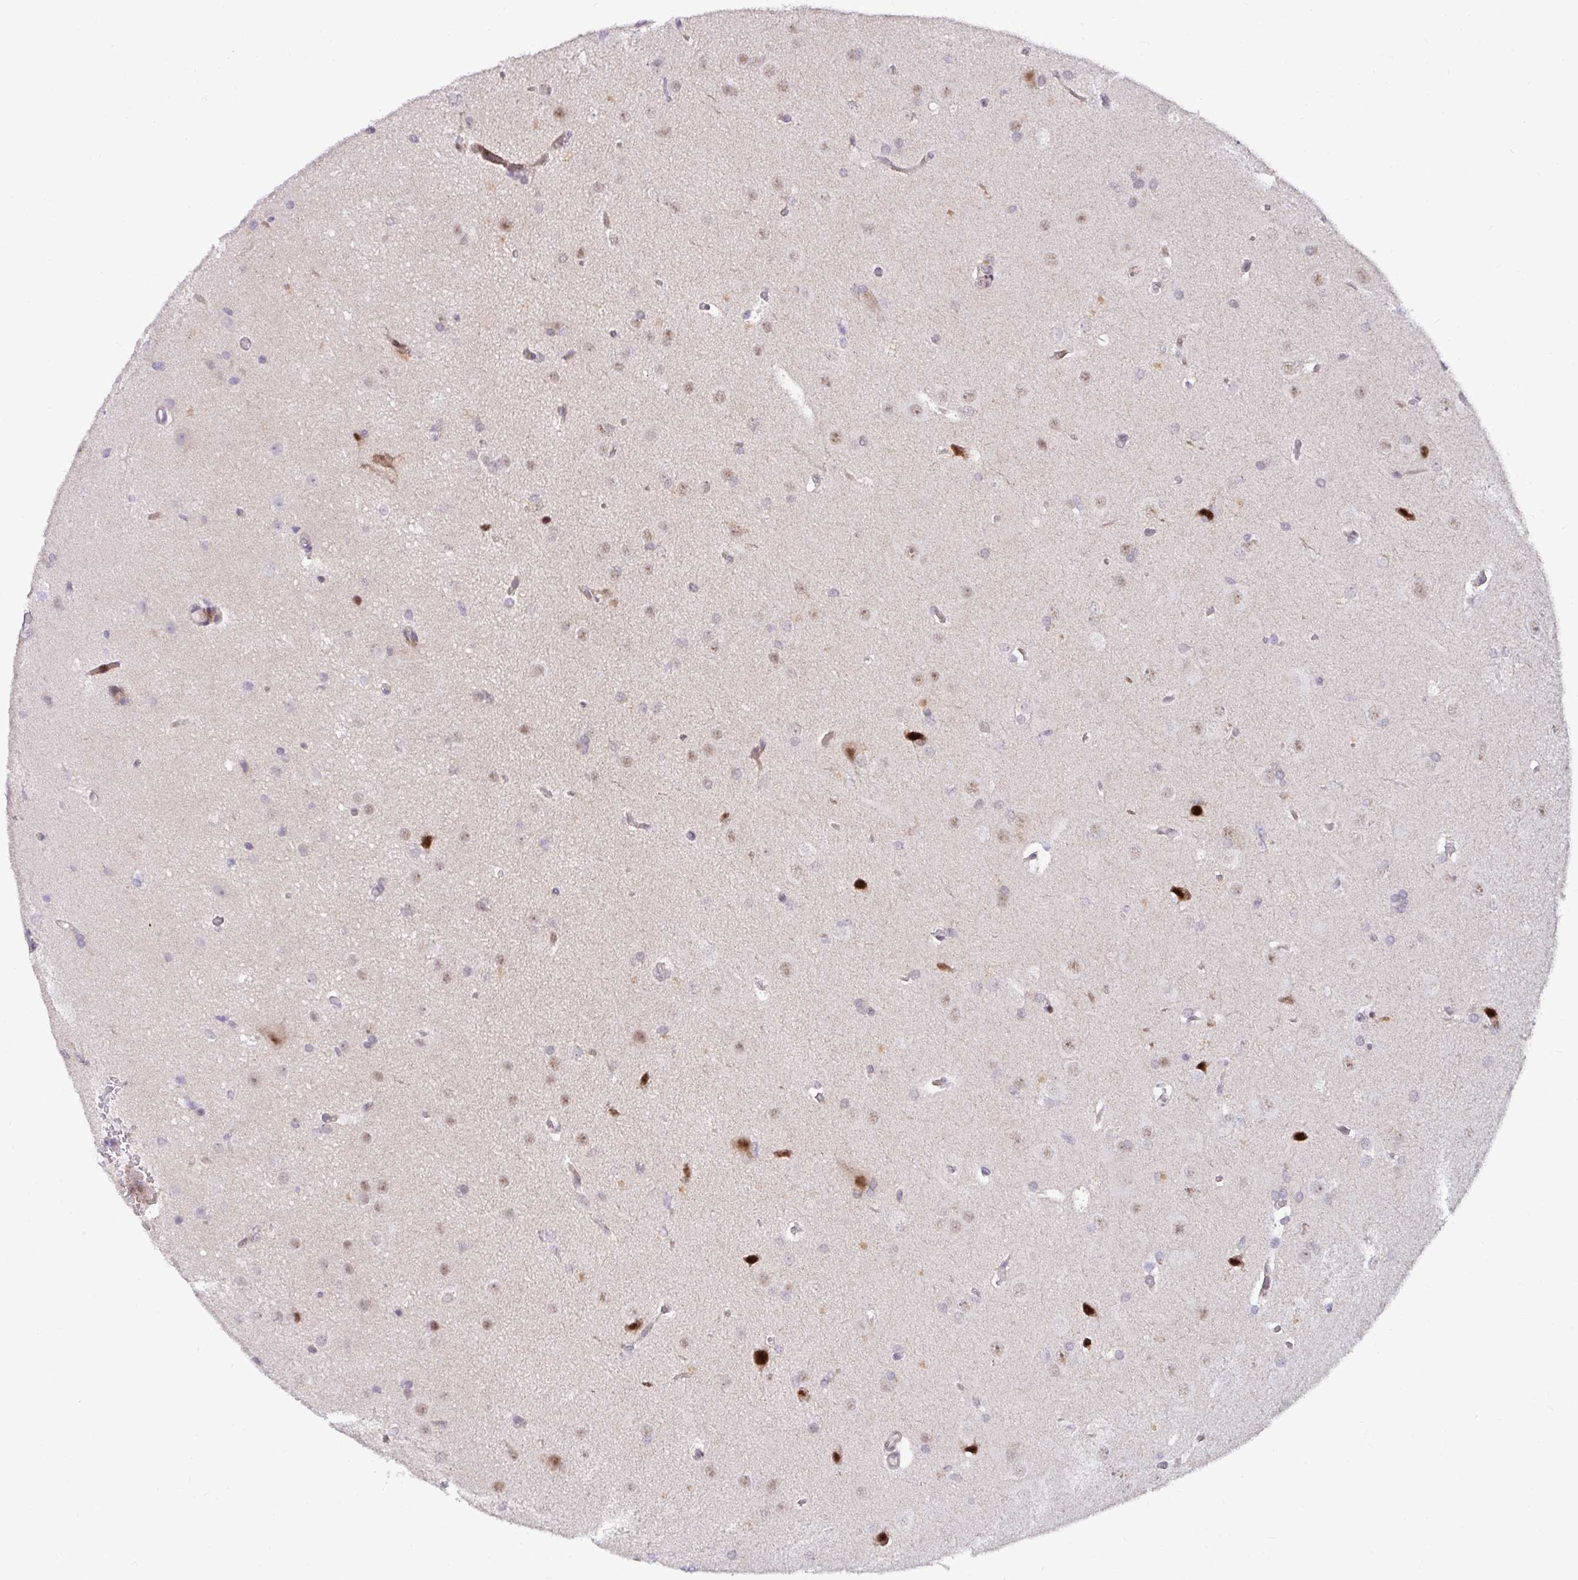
{"staining": {"intensity": "weak", "quantity": ">75%", "location": "nuclear"}, "tissue": "glioma", "cell_type": "Tumor cells", "image_type": "cancer", "snomed": [{"axis": "morphology", "description": "Glioma, malignant, Low grade"}, {"axis": "topography", "description": "Brain"}], "caption": "Protein staining of low-grade glioma (malignant) tissue reveals weak nuclear positivity in approximately >75% of tumor cells.", "gene": "DZIP1", "patient": {"sex": "female", "age": 34}}